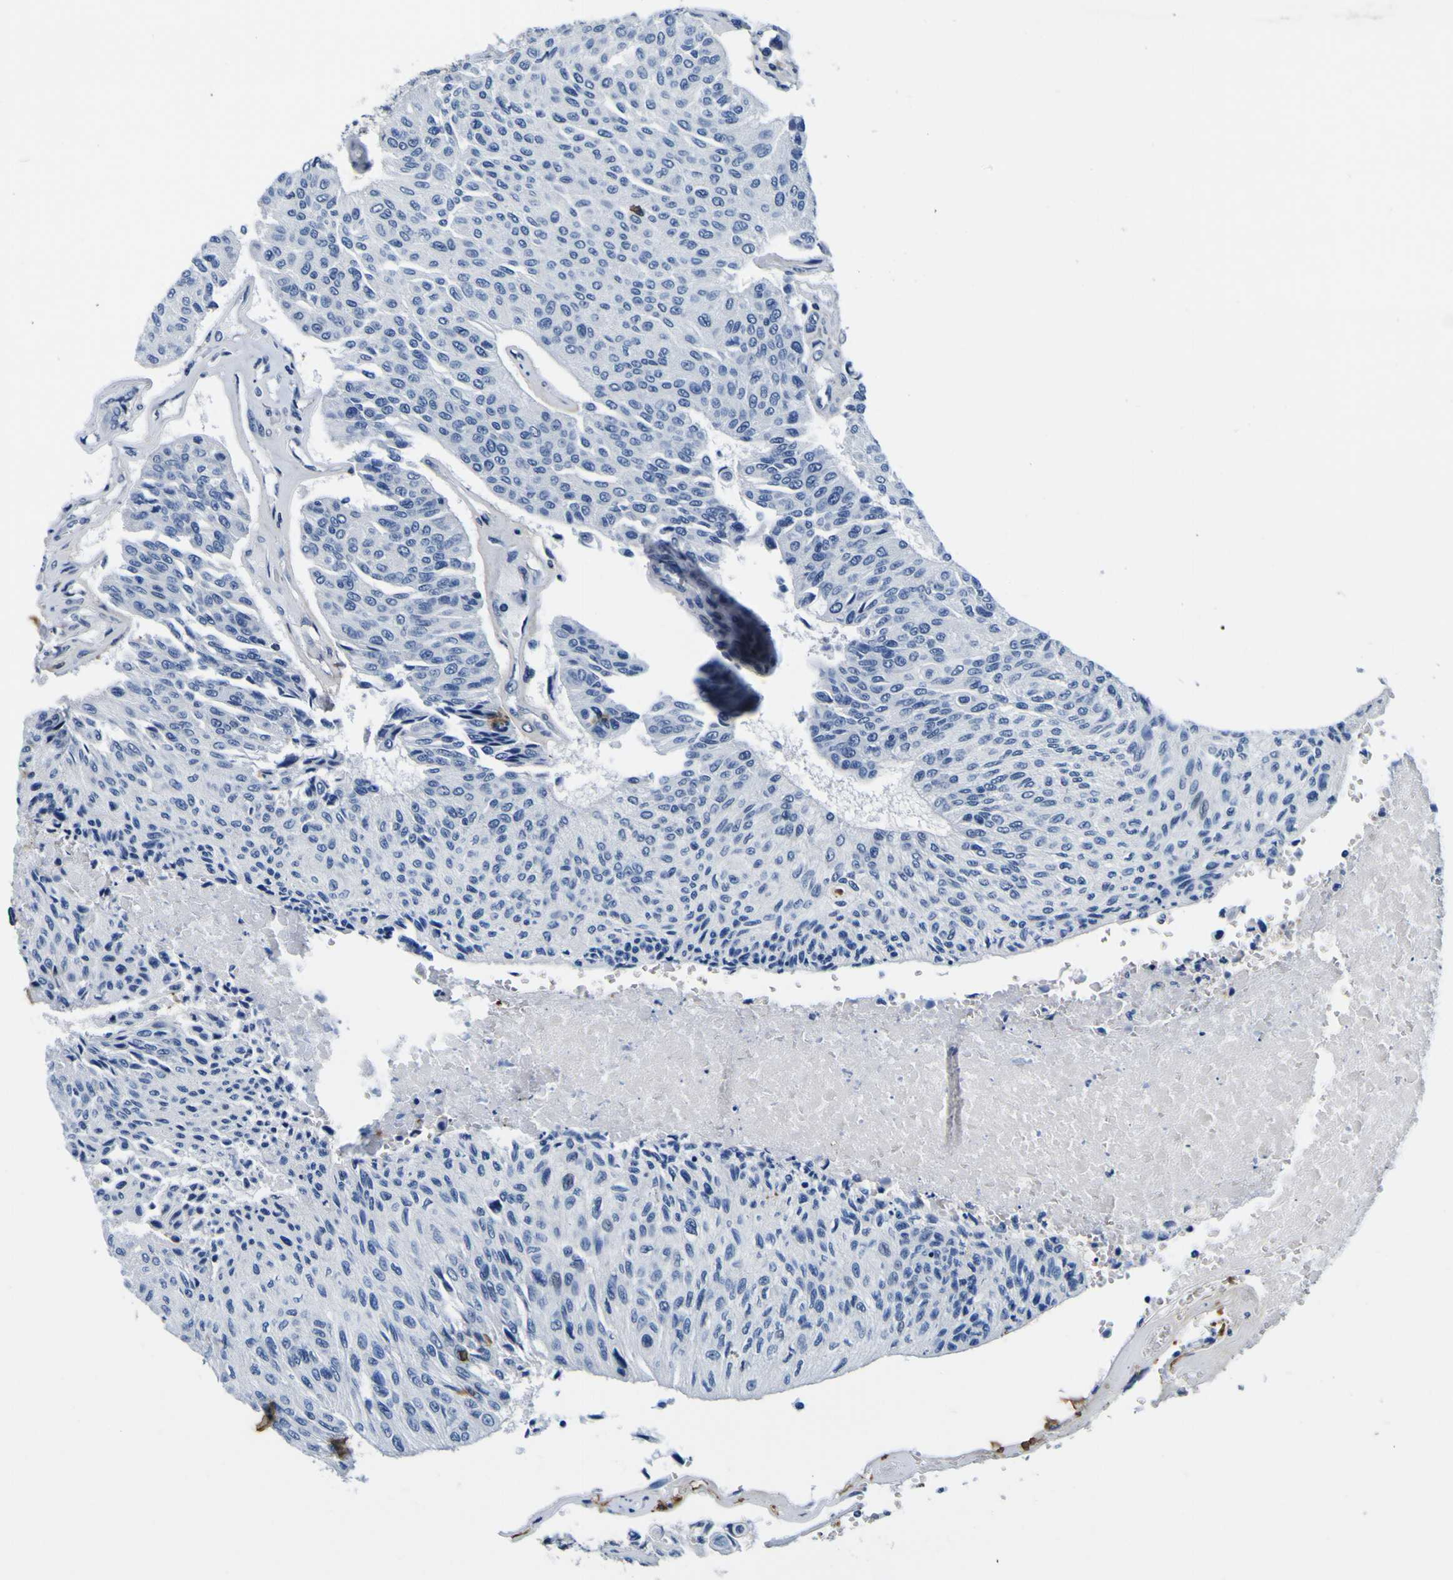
{"staining": {"intensity": "moderate", "quantity": "<25%", "location": "cytoplasmic/membranous"}, "tissue": "urothelial cancer", "cell_type": "Tumor cells", "image_type": "cancer", "snomed": [{"axis": "morphology", "description": "Urothelial carcinoma, High grade"}, {"axis": "topography", "description": "Urinary bladder"}], "caption": "Human high-grade urothelial carcinoma stained for a protein (brown) demonstrates moderate cytoplasmic/membranous positive positivity in approximately <25% of tumor cells.", "gene": "POSTN", "patient": {"sex": "male", "age": 66}}